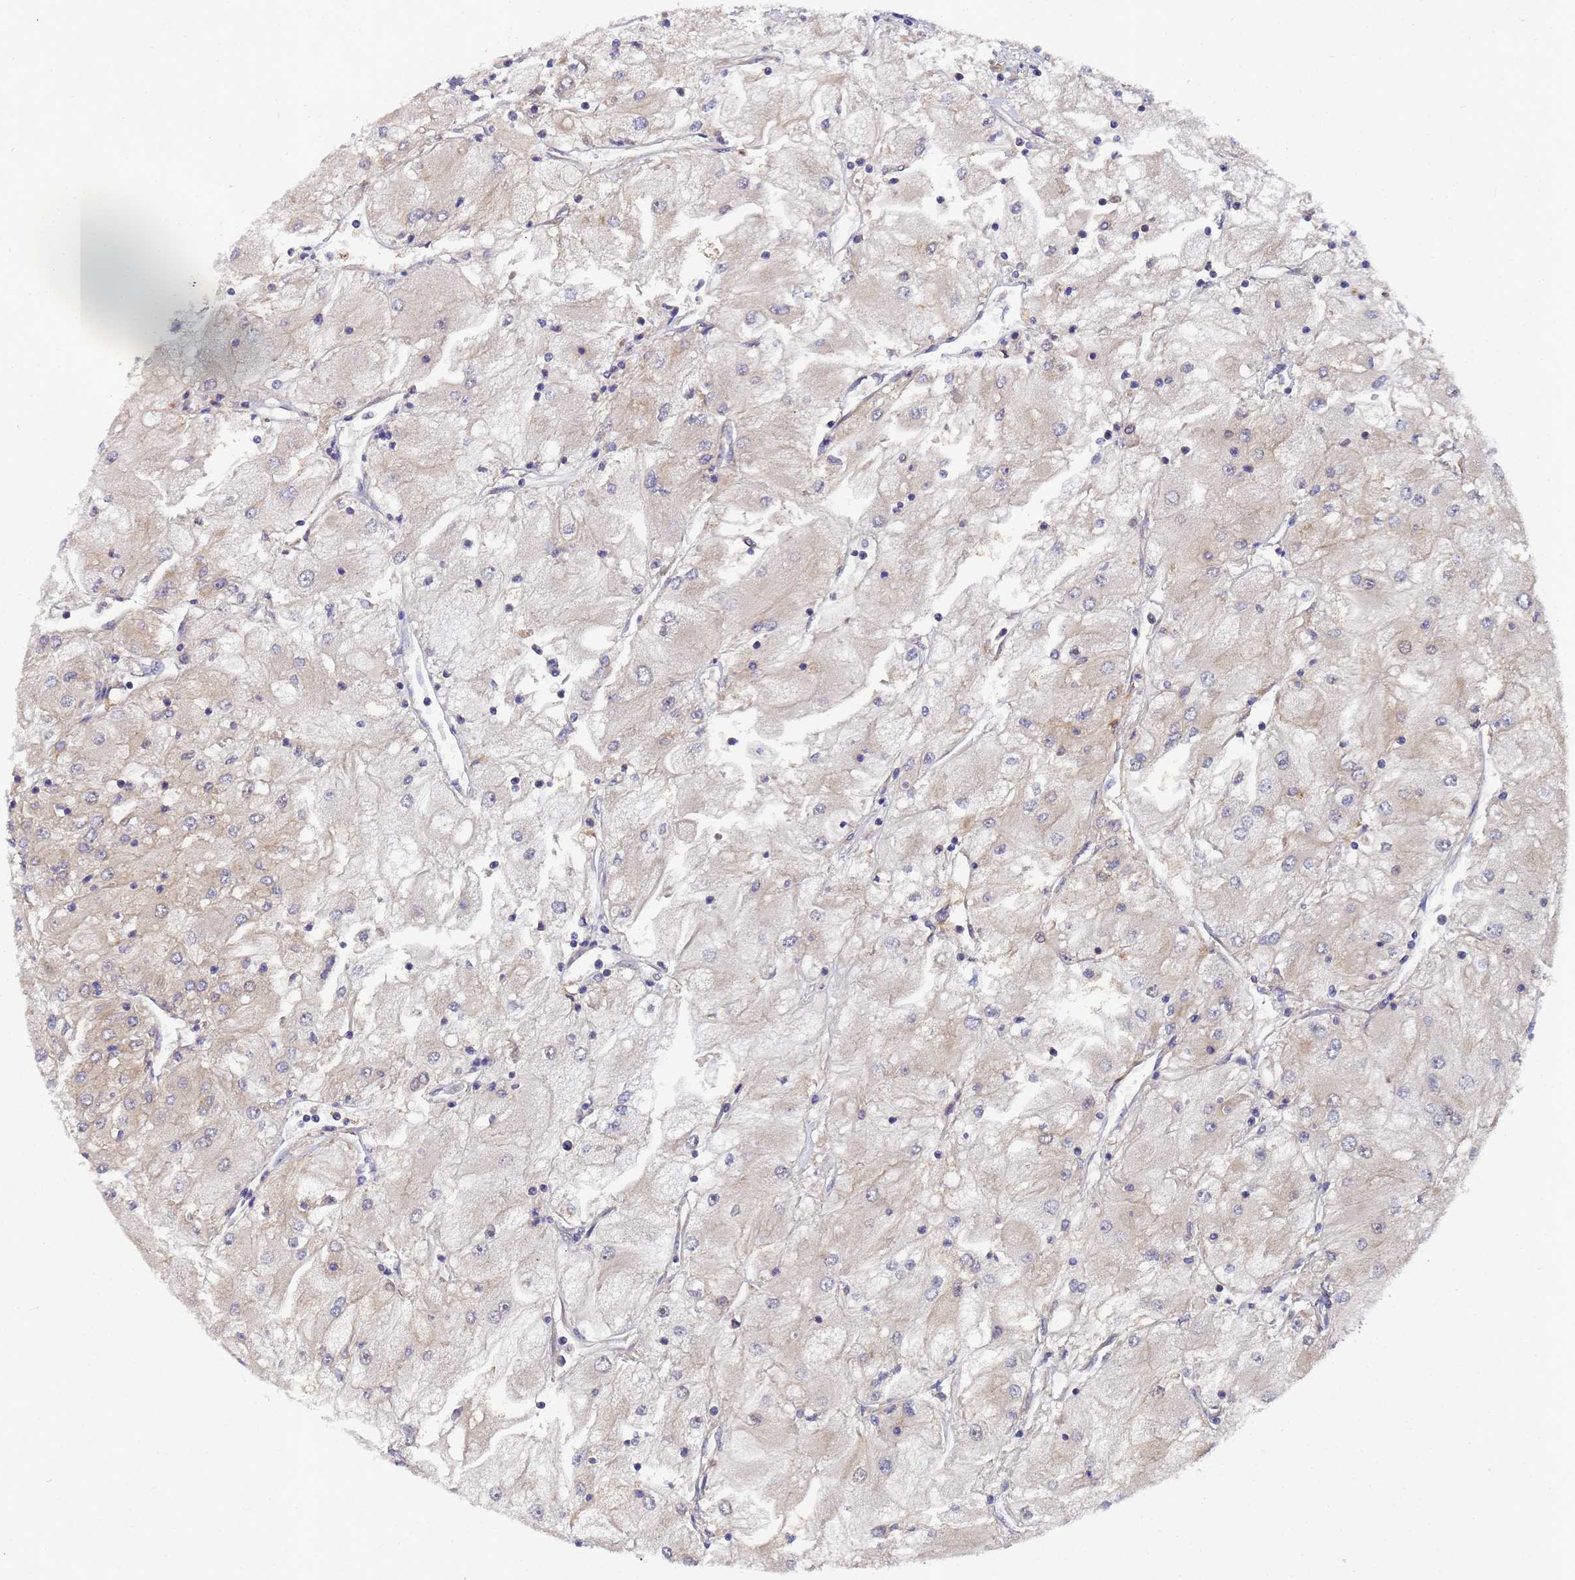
{"staining": {"intensity": "weak", "quantity": "<25%", "location": "cytoplasmic/membranous"}, "tissue": "renal cancer", "cell_type": "Tumor cells", "image_type": "cancer", "snomed": [{"axis": "morphology", "description": "Adenocarcinoma, NOS"}, {"axis": "topography", "description": "Kidney"}], "caption": "The IHC micrograph has no significant staining in tumor cells of renal cancer tissue. Brightfield microscopy of IHC stained with DAB (brown) and hematoxylin (blue), captured at high magnification.", "gene": "ALS2CL", "patient": {"sex": "male", "age": 80}}